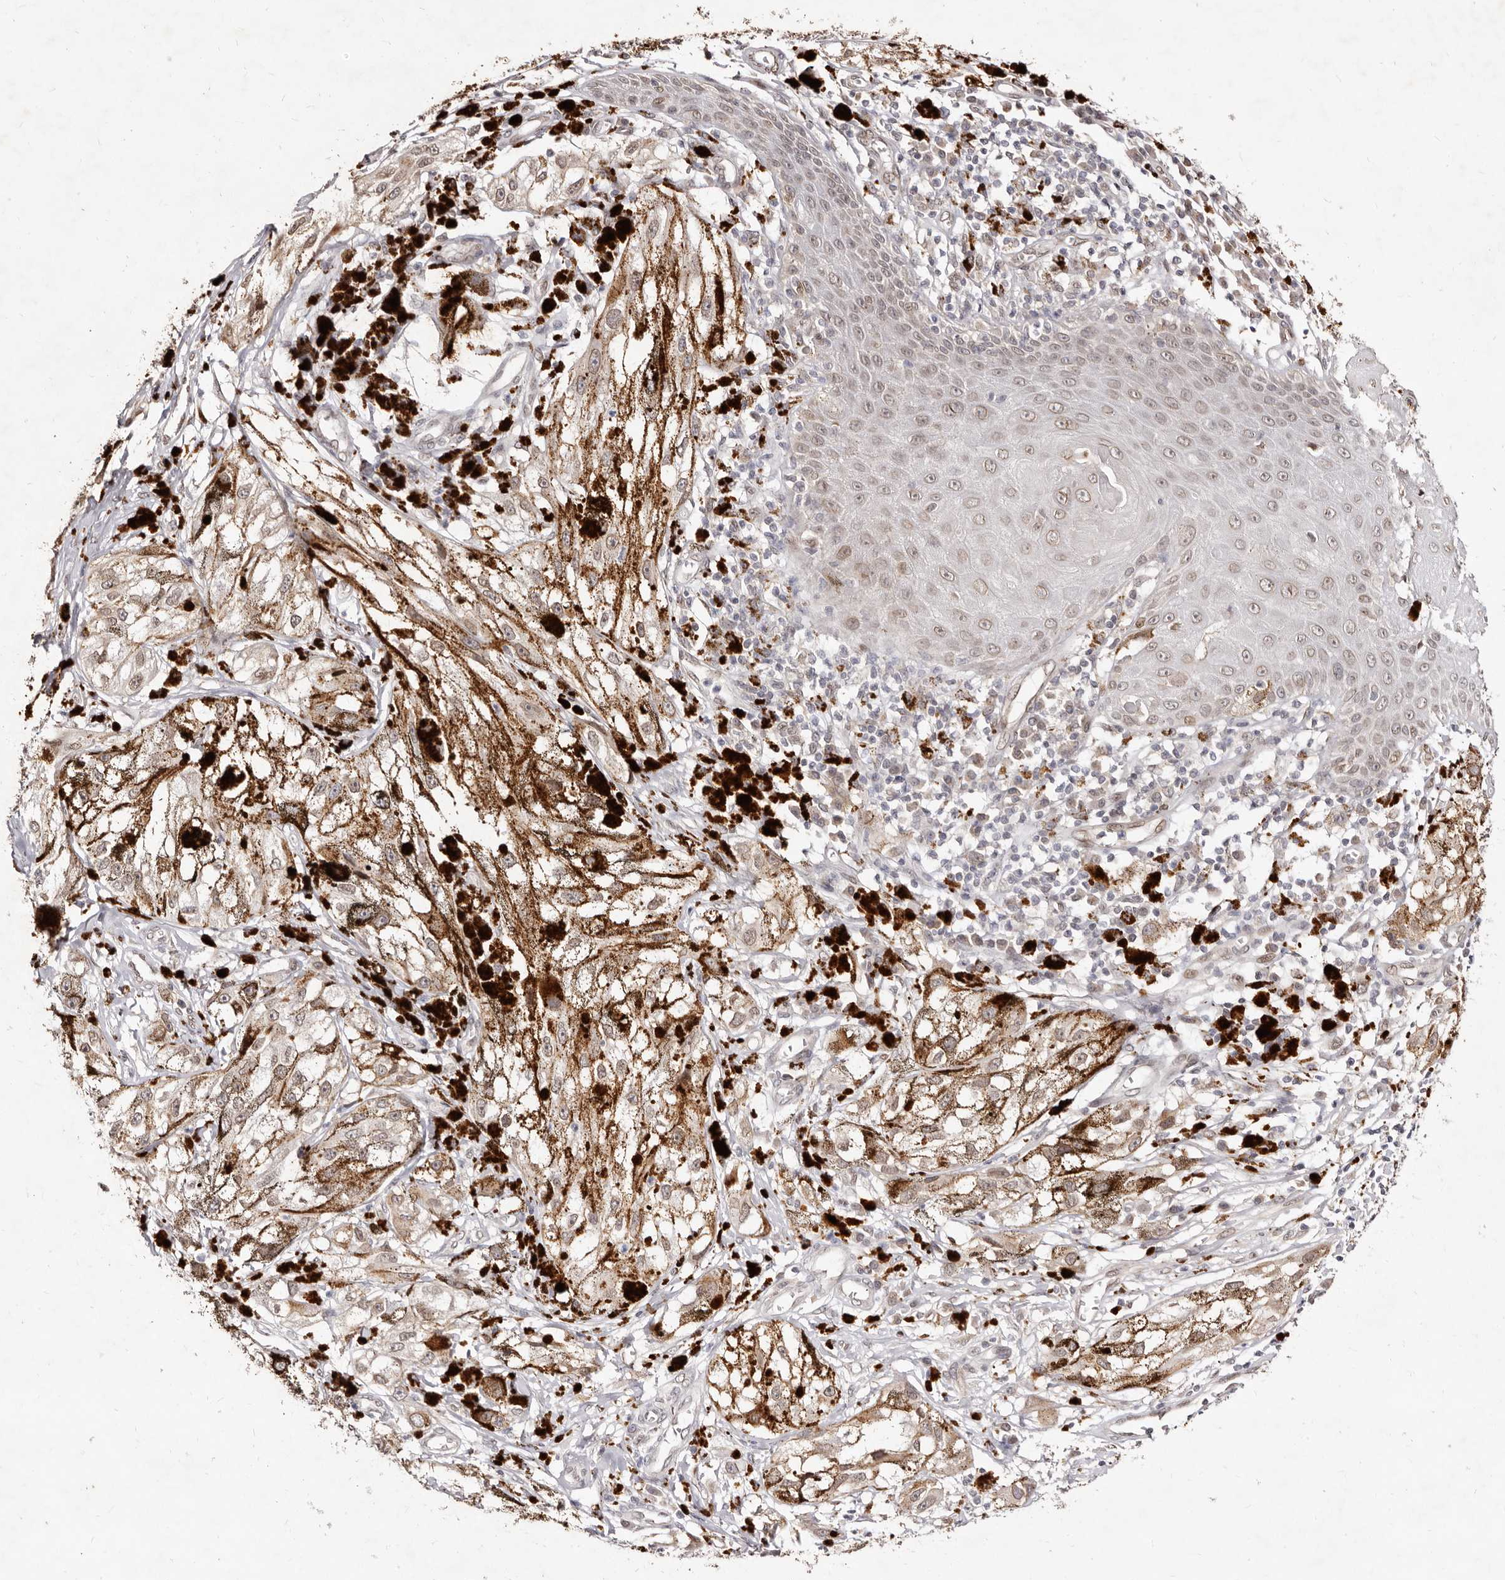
{"staining": {"intensity": "weak", "quantity": "25%-75%", "location": "nuclear"}, "tissue": "melanoma", "cell_type": "Tumor cells", "image_type": "cancer", "snomed": [{"axis": "morphology", "description": "Malignant melanoma, NOS"}, {"axis": "topography", "description": "Skin"}], "caption": "This image displays IHC staining of human melanoma, with low weak nuclear expression in approximately 25%-75% of tumor cells.", "gene": "LCORL", "patient": {"sex": "male", "age": 88}}